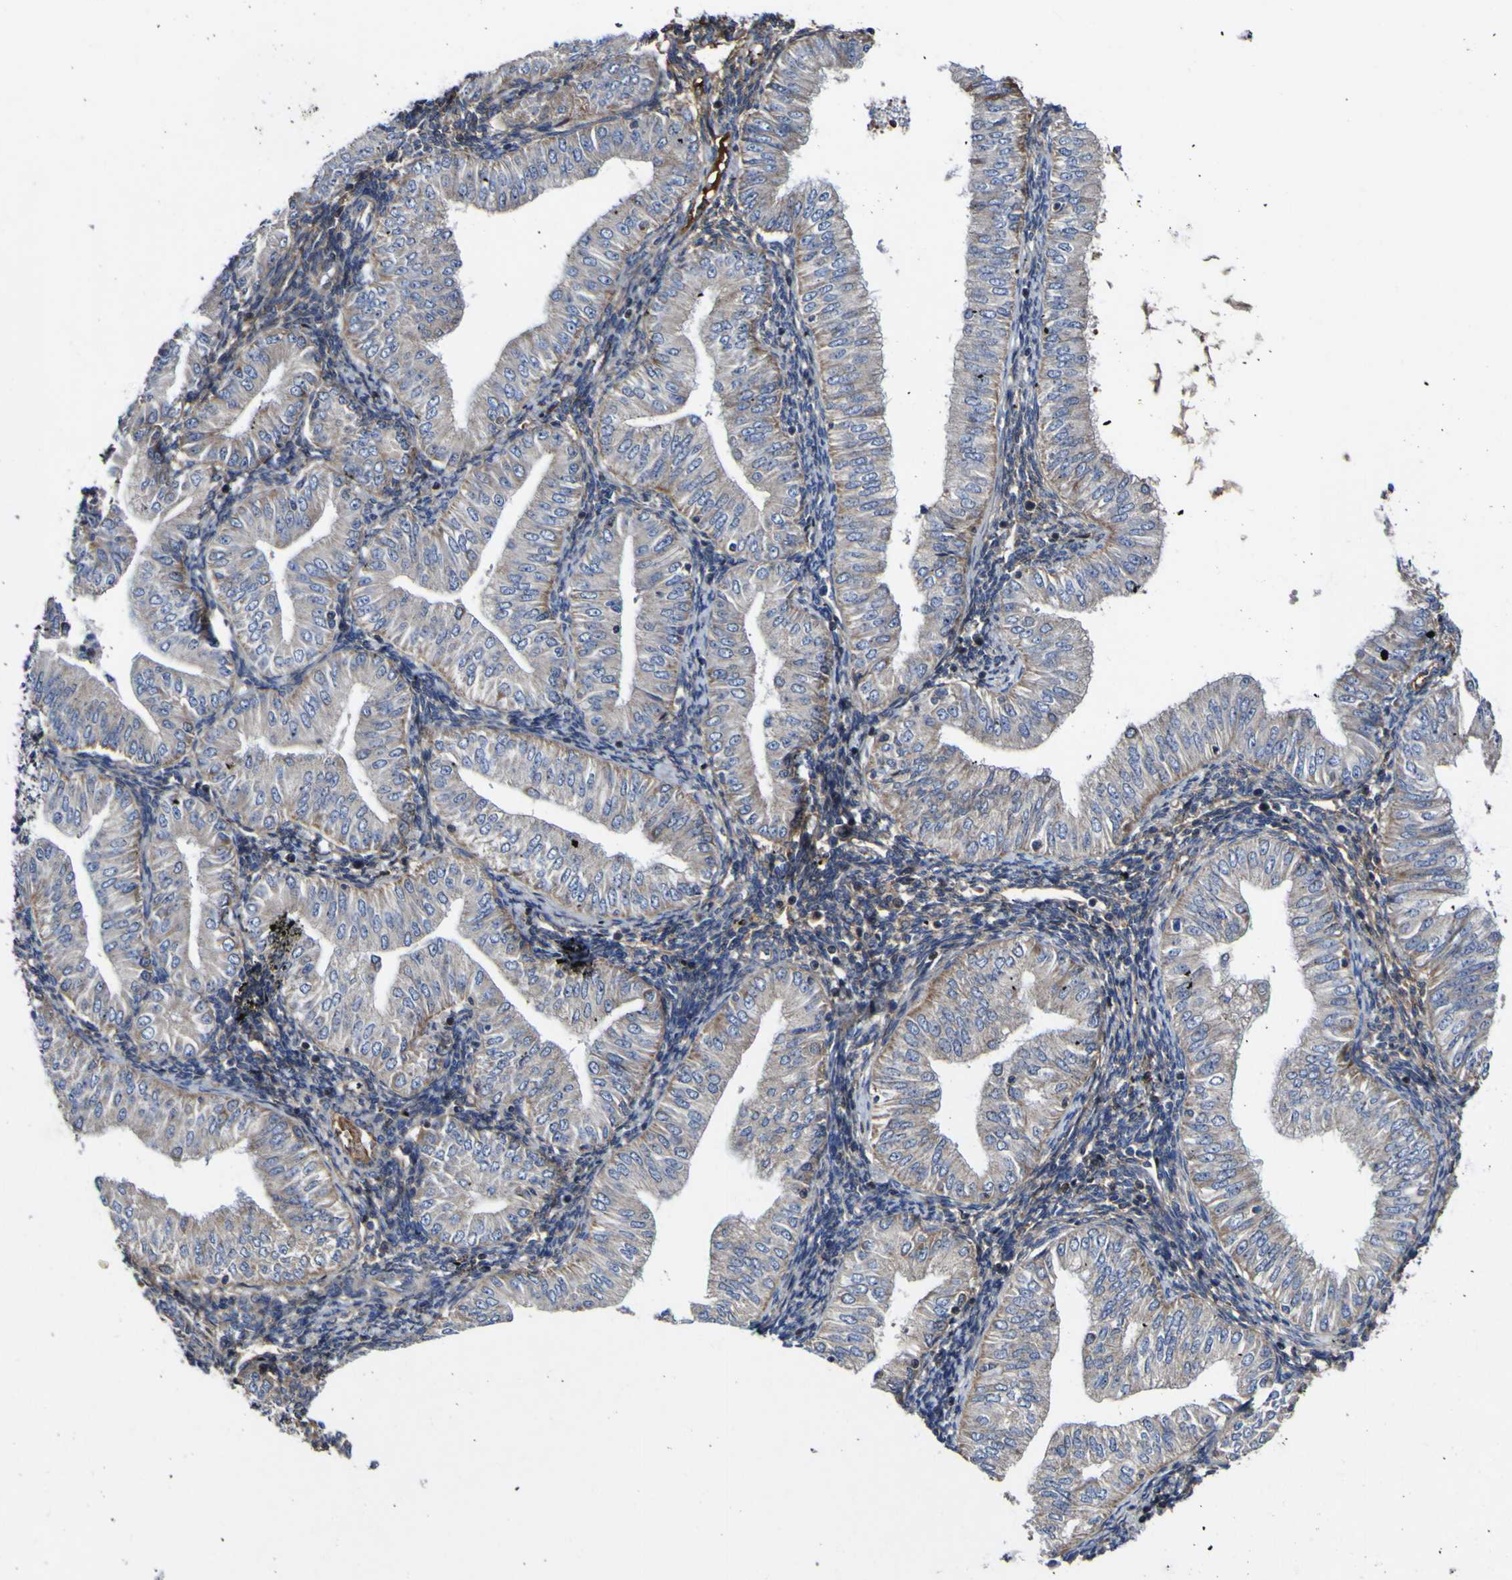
{"staining": {"intensity": "weak", "quantity": "25%-75%", "location": "cytoplasmic/membranous"}, "tissue": "endometrial cancer", "cell_type": "Tumor cells", "image_type": "cancer", "snomed": [{"axis": "morphology", "description": "Normal tissue, NOS"}, {"axis": "morphology", "description": "Adenocarcinoma, NOS"}, {"axis": "topography", "description": "Endometrium"}], "caption": "Protein expression analysis of endometrial adenocarcinoma demonstrates weak cytoplasmic/membranous positivity in approximately 25%-75% of tumor cells.", "gene": "CCDC90B", "patient": {"sex": "female", "age": 53}}